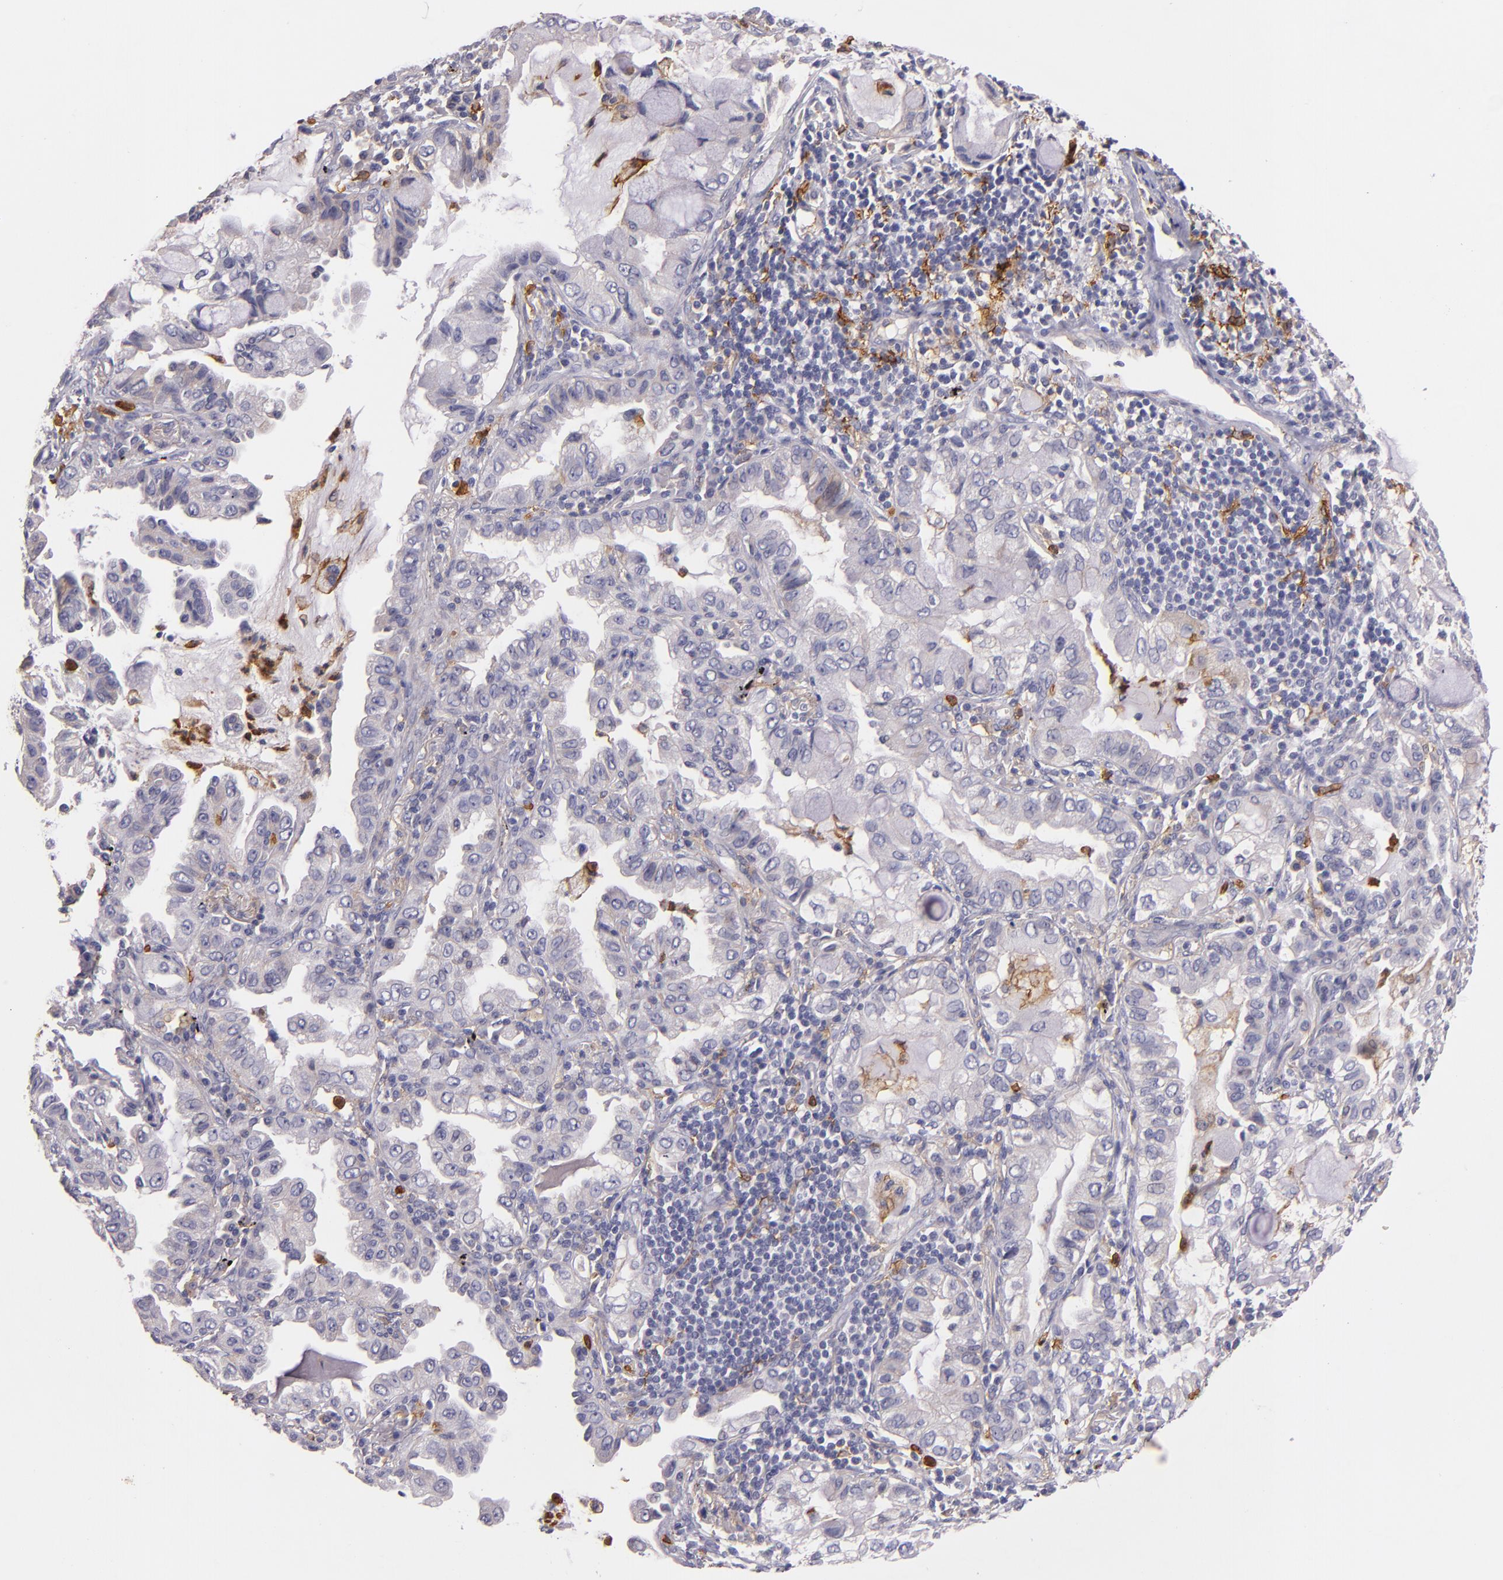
{"staining": {"intensity": "weak", "quantity": "<25%", "location": "cytoplasmic/membranous"}, "tissue": "lung cancer", "cell_type": "Tumor cells", "image_type": "cancer", "snomed": [{"axis": "morphology", "description": "Adenocarcinoma, NOS"}, {"axis": "topography", "description": "Lung"}], "caption": "Image shows no protein staining in tumor cells of adenocarcinoma (lung) tissue.", "gene": "C5AR1", "patient": {"sex": "female", "age": 50}}